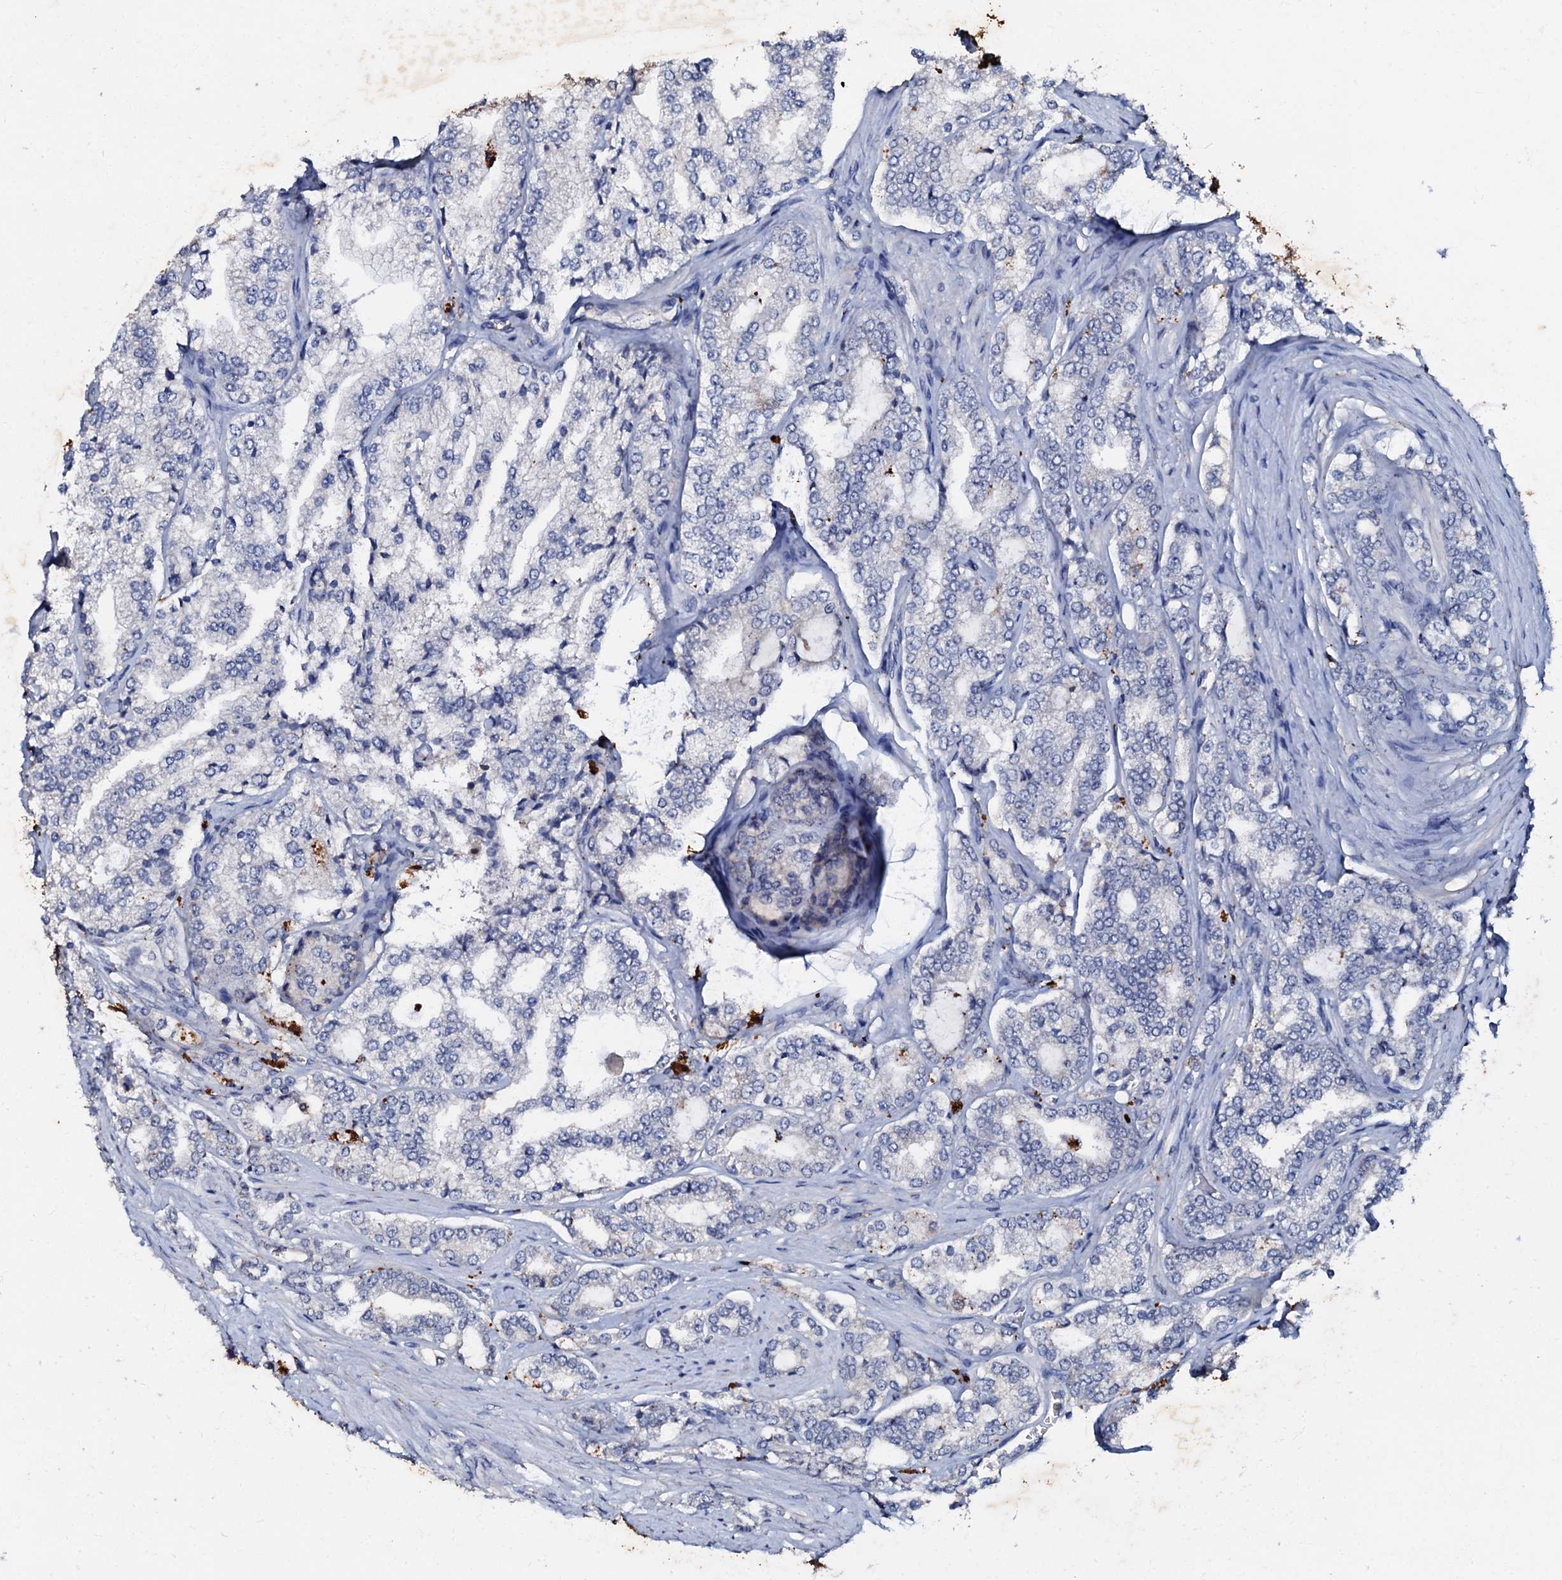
{"staining": {"intensity": "negative", "quantity": "none", "location": "none"}, "tissue": "prostate cancer", "cell_type": "Tumor cells", "image_type": "cancer", "snomed": [{"axis": "morphology", "description": "Adenocarcinoma, High grade"}, {"axis": "topography", "description": "Prostate"}], "caption": "The image exhibits no significant staining in tumor cells of prostate cancer.", "gene": "MANSC4", "patient": {"sex": "male", "age": 64}}